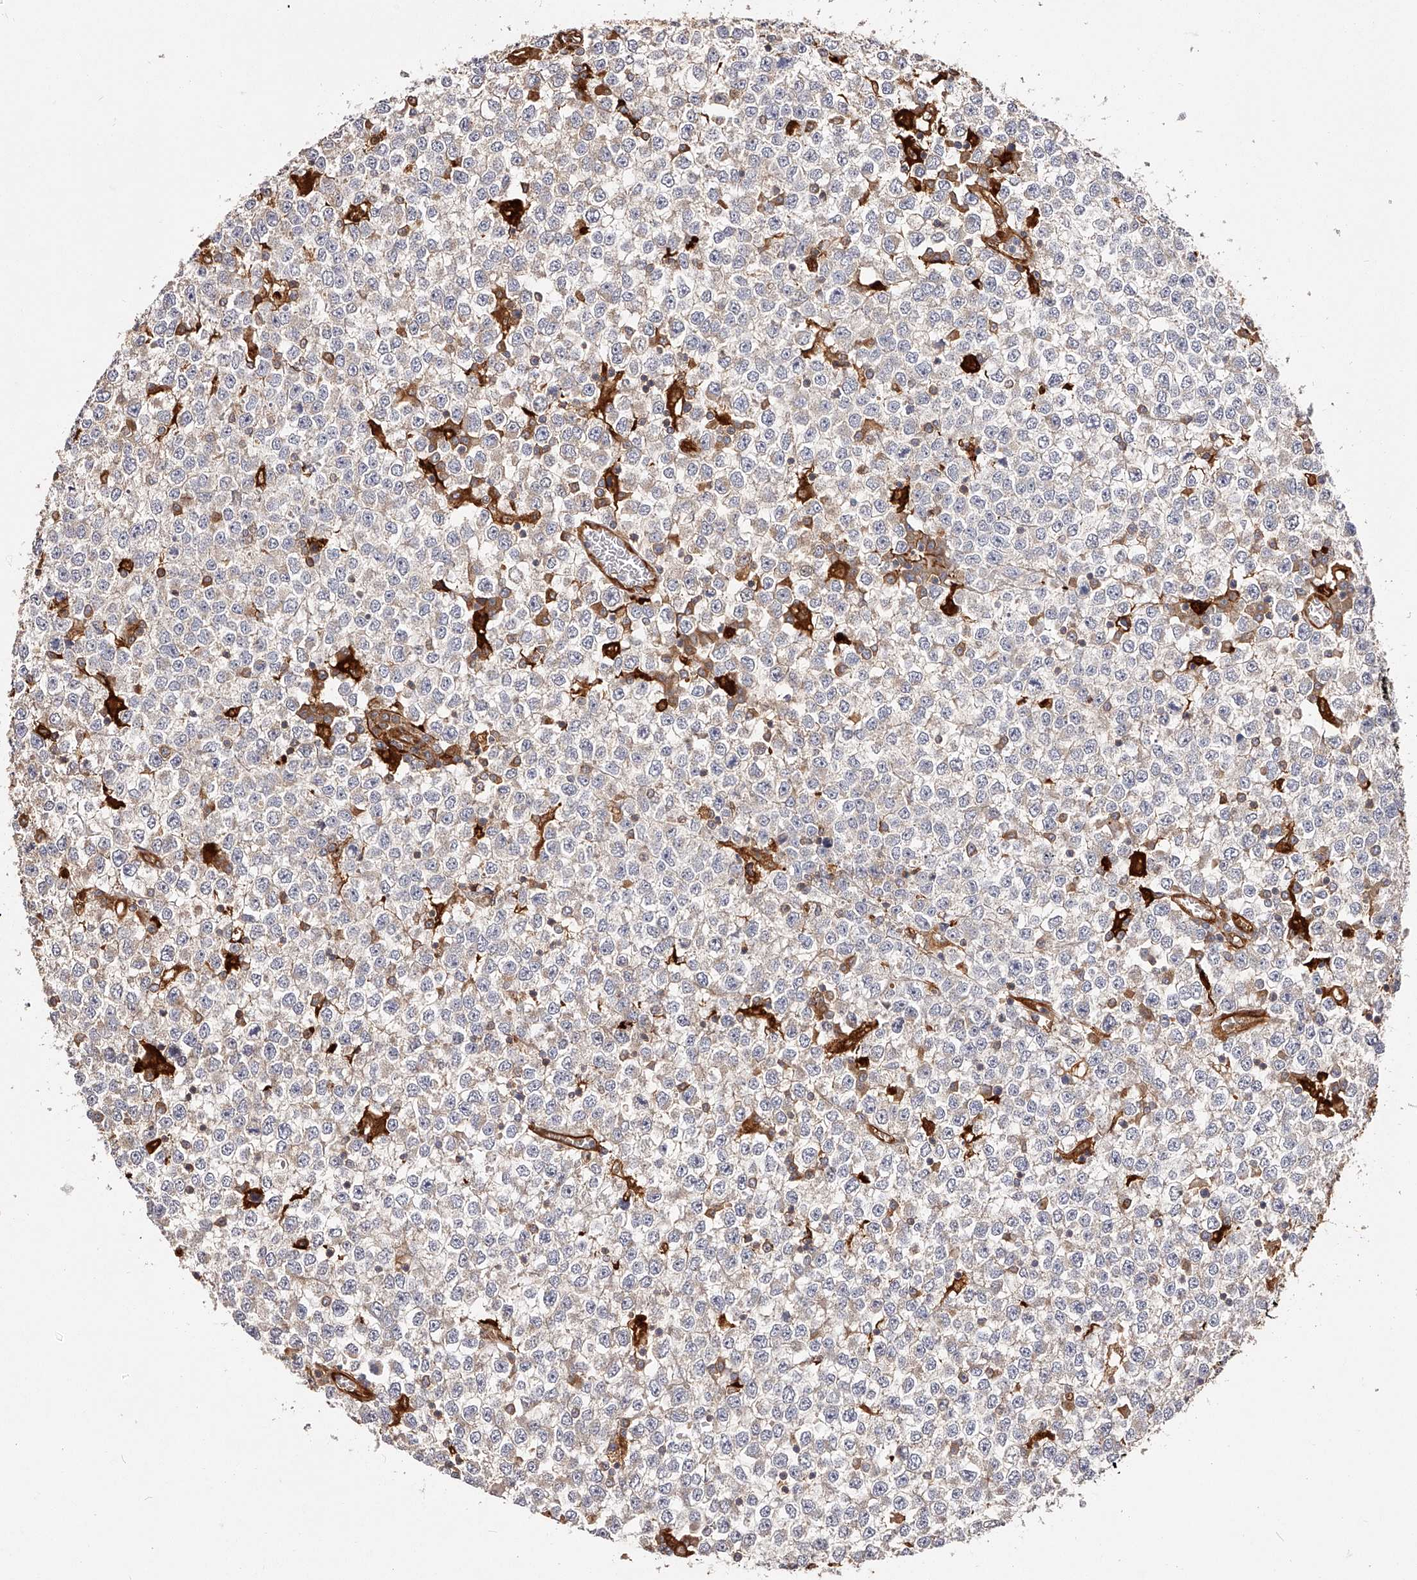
{"staining": {"intensity": "weak", "quantity": "25%-75%", "location": "cytoplasmic/membranous"}, "tissue": "testis cancer", "cell_type": "Tumor cells", "image_type": "cancer", "snomed": [{"axis": "morphology", "description": "Seminoma, NOS"}, {"axis": "topography", "description": "Testis"}], "caption": "A micrograph showing weak cytoplasmic/membranous positivity in about 25%-75% of tumor cells in testis cancer, as visualized by brown immunohistochemical staining.", "gene": "LAP3", "patient": {"sex": "male", "age": 65}}